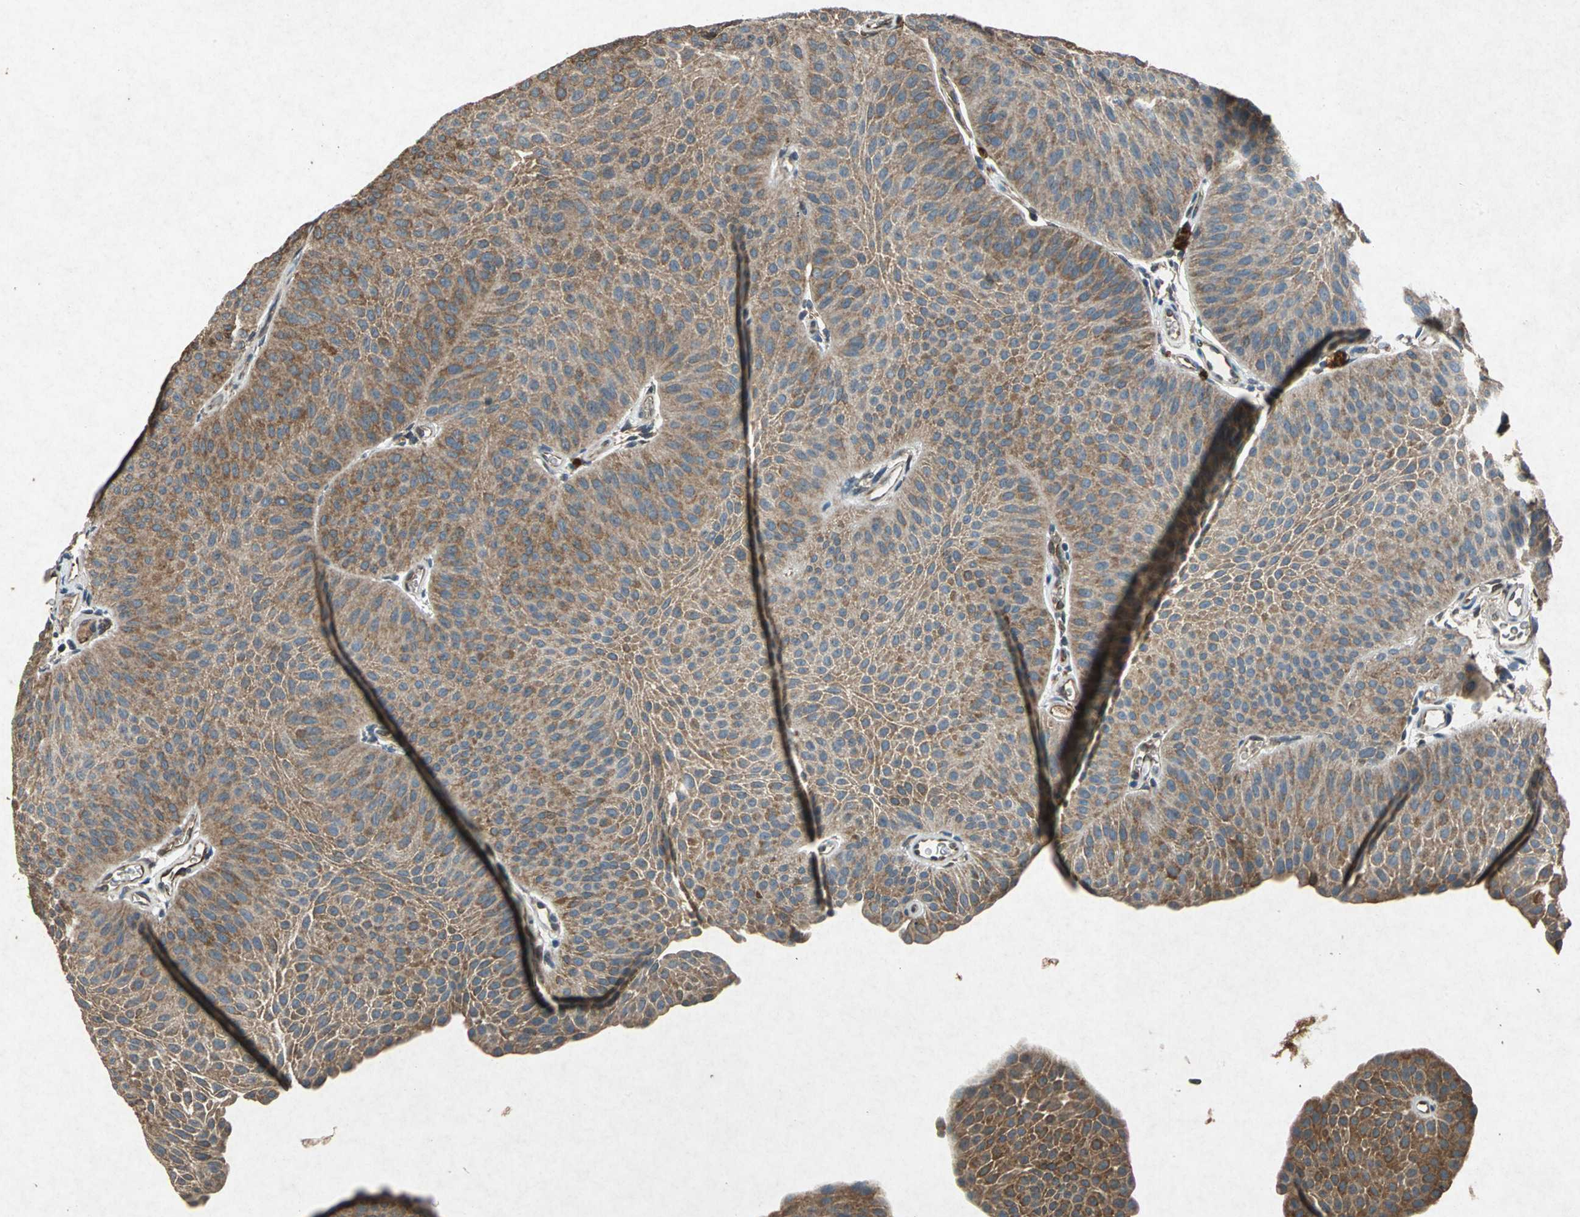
{"staining": {"intensity": "moderate", "quantity": ">75%", "location": "cytoplasmic/membranous"}, "tissue": "urothelial cancer", "cell_type": "Tumor cells", "image_type": "cancer", "snomed": [{"axis": "morphology", "description": "Urothelial carcinoma, Low grade"}, {"axis": "topography", "description": "Urinary bladder"}], "caption": "Approximately >75% of tumor cells in urothelial cancer exhibit moderate cytoplasmic/membranous protein staining as visualized by brown immunohistochemical staining.", "gene": "HSP90AB1", "patient": {"sex": "female", "age": 60}}